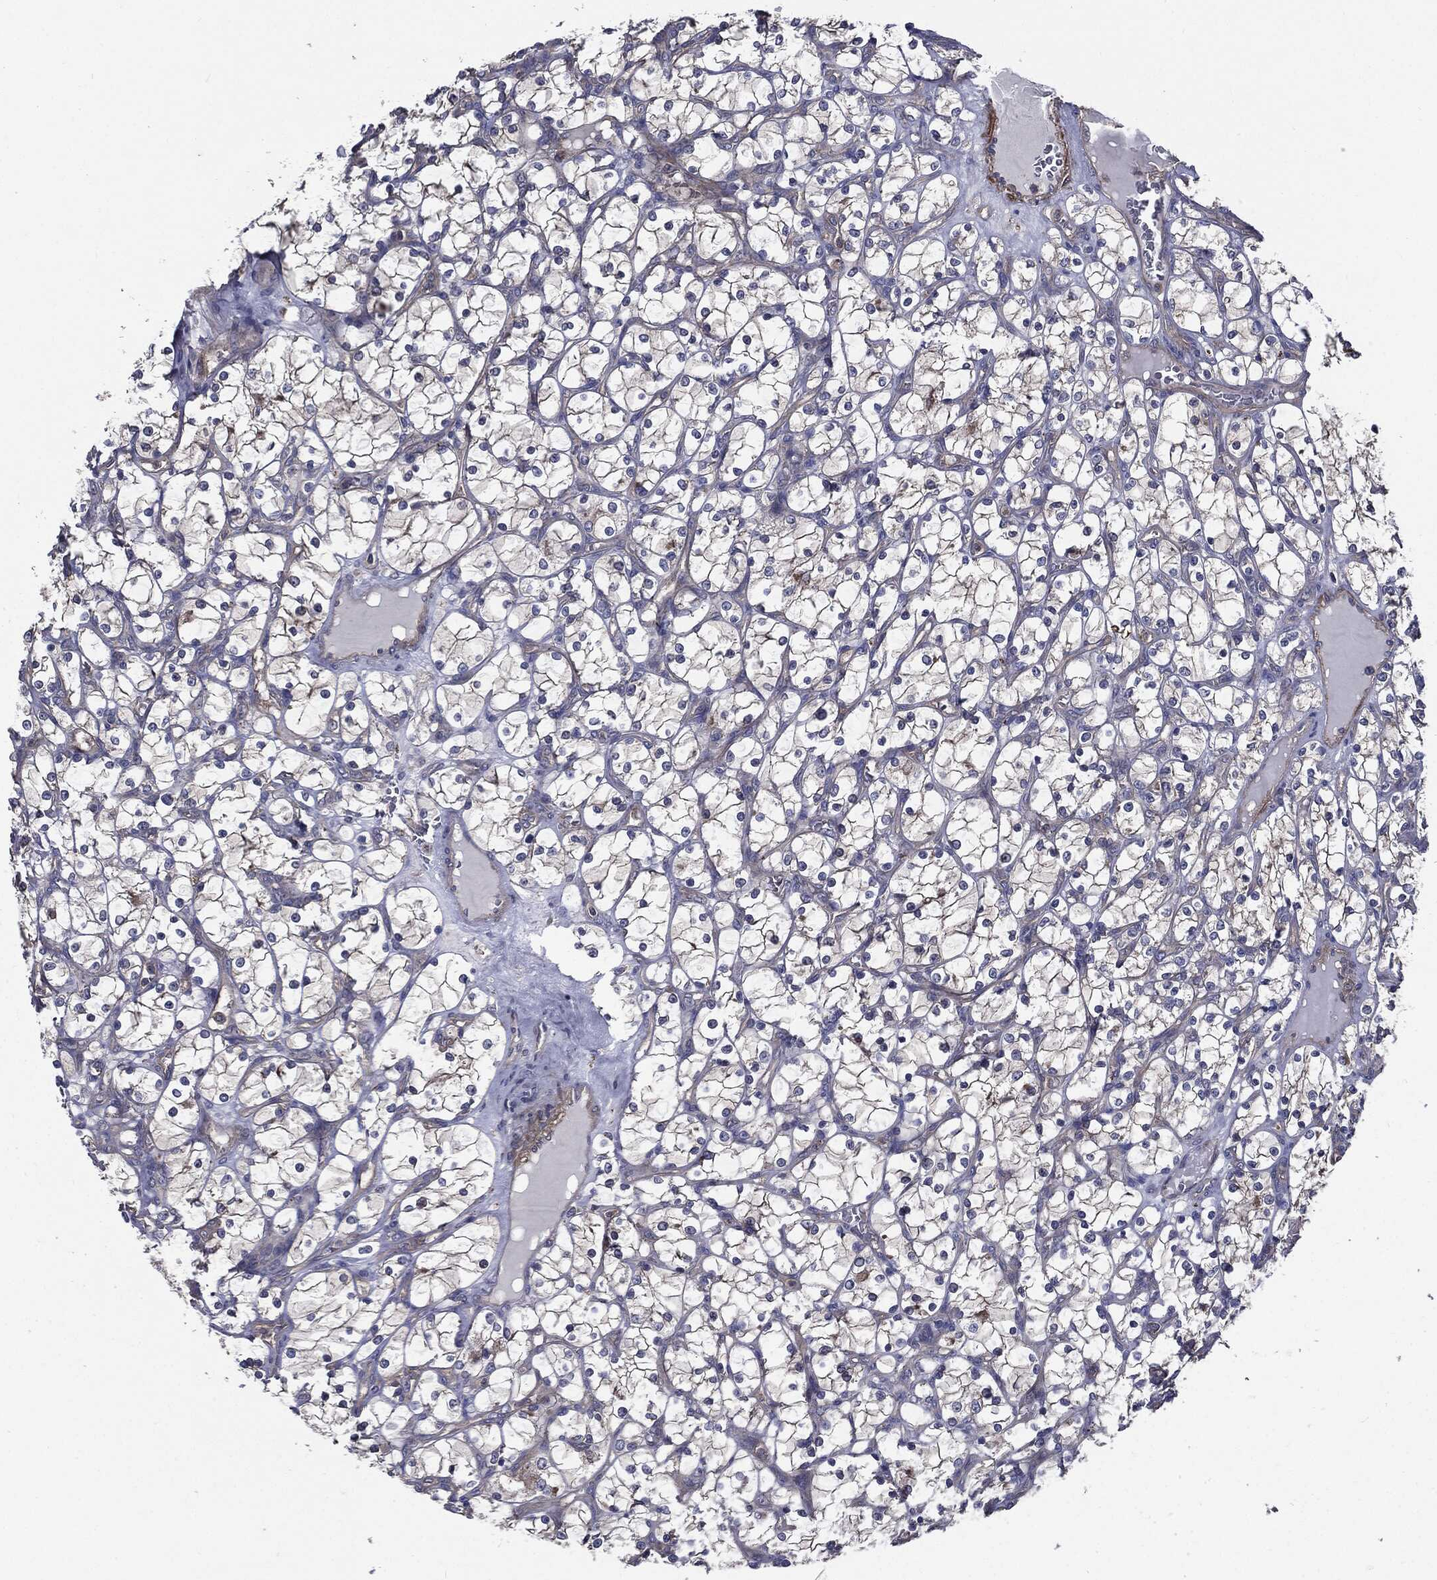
{"staining": {"intensity": "negative", "quantity": "none", "location": "none"}, "tissue": "renal cancer", "cell_type": "Tumor cells", "image_type": "cancer", "snomed": [{"axis": "morphology", "description": "Adenocarcinoma, NOS"}, {"axis": "topography", "description": "Kidney"}], "caption": "A high-resolution micrograph shows immunohistochemistry (IHC) staining of renal cancer (adenocarcinoma), which demonstrates no significant expression in tumor cells.", "gene": "PDCD6IP", "patient": {"sex": "female", "age": 69}}